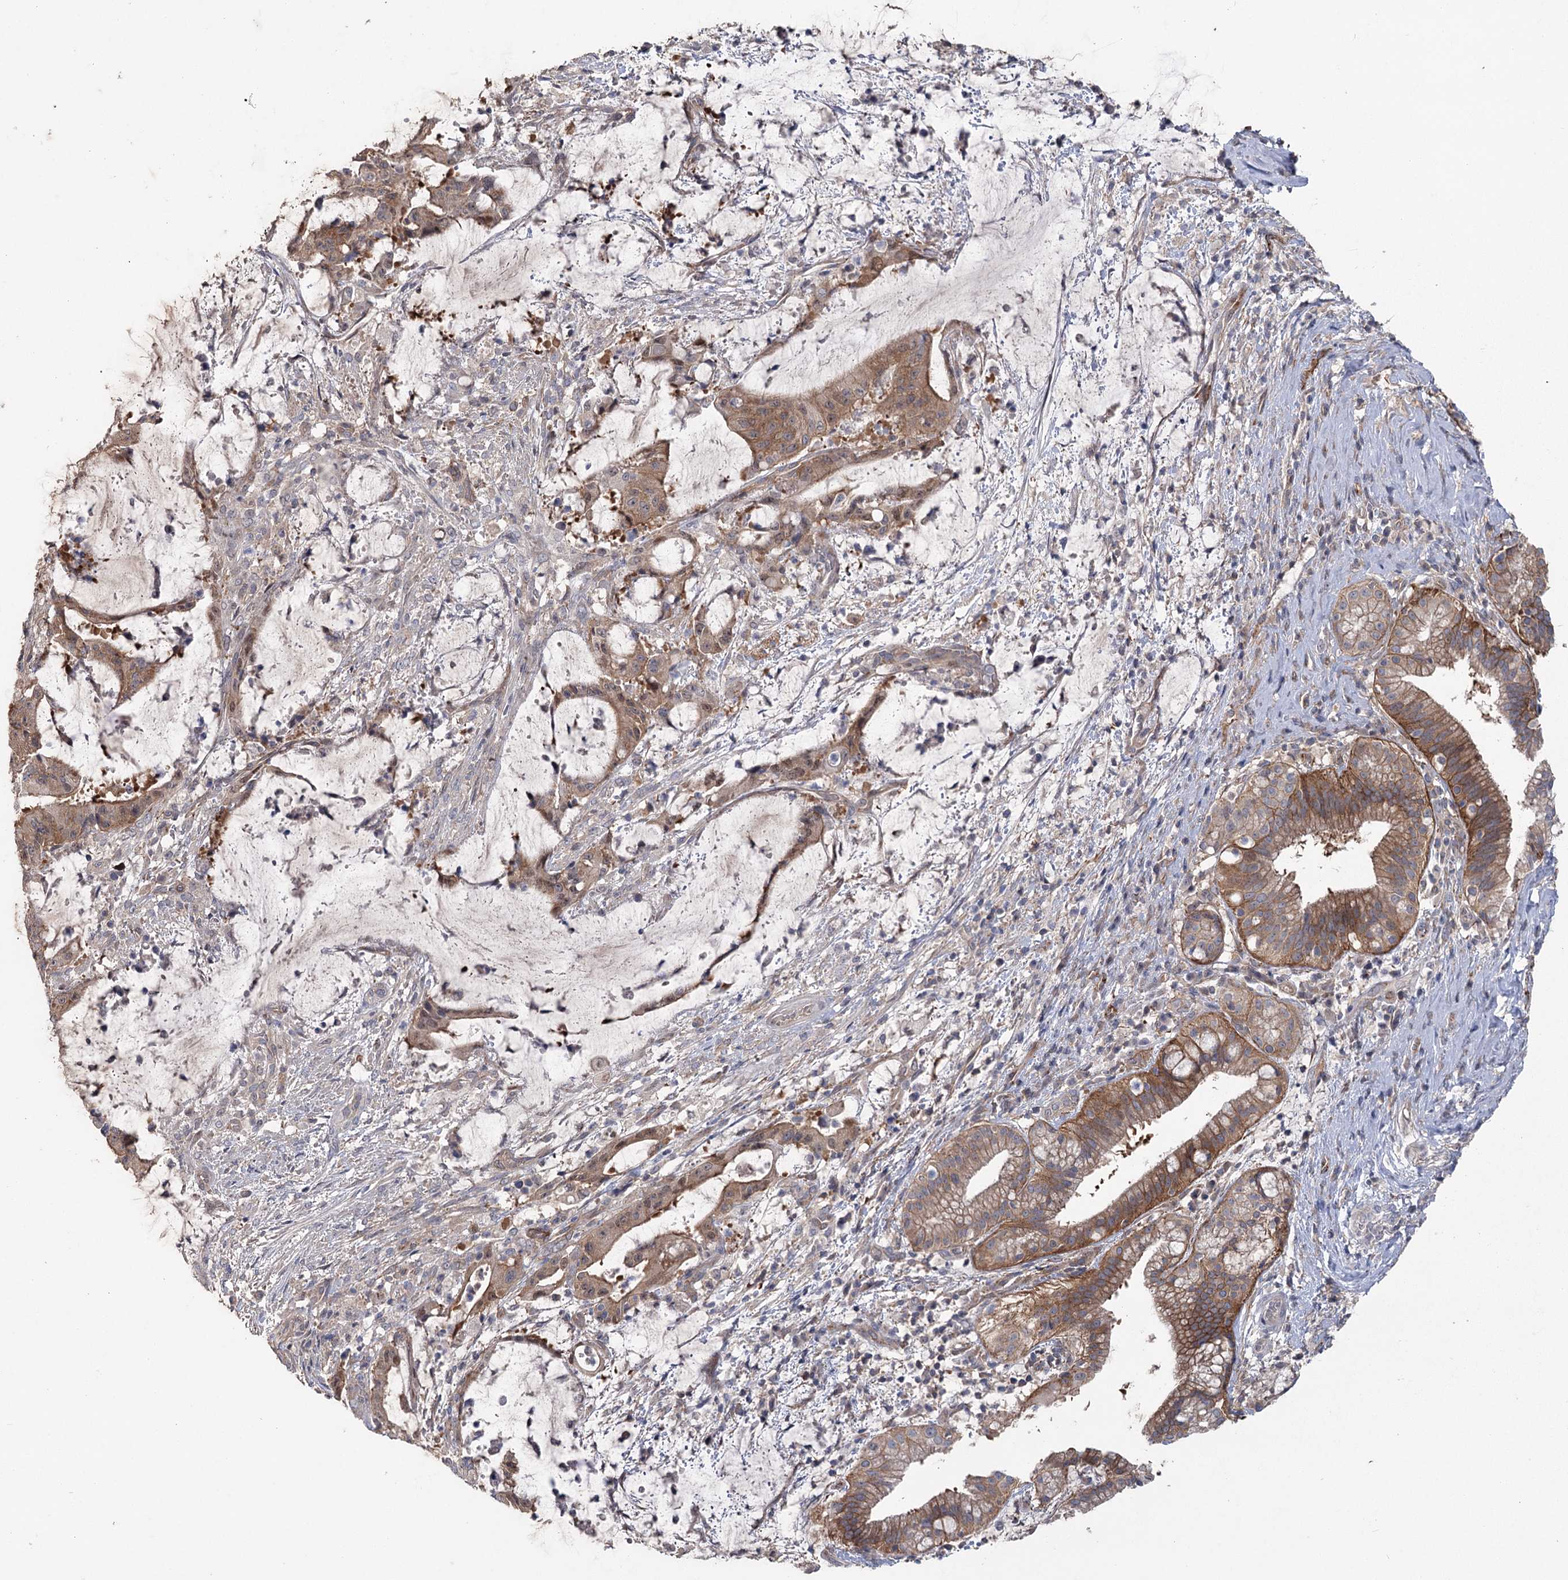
{"staining": {"intensity": "moderate", "quantity": ">75%", "location": "cytoplasmic/membranous"}, "tissue": "liver cancer", "cell_type": "Tumor cells", "image_type": "cancer", "snomed": [{"axis": "morphology", "description": "Normal tissue, NOS"}, {"axis": "morphology", "description": "Cholangiocarcinoma"}, {"axis": "topography", "description": "Liver"}, {"axis": "topography", "description": "Peripheral nerve tissue"}], "caption": "Moderate cytoplasmic/membranous expression is seen in approximately >75% of tumor cells in liver cancer.", "gene": "MAP3K13", "patient": {"sex": "female", "age": 73}}